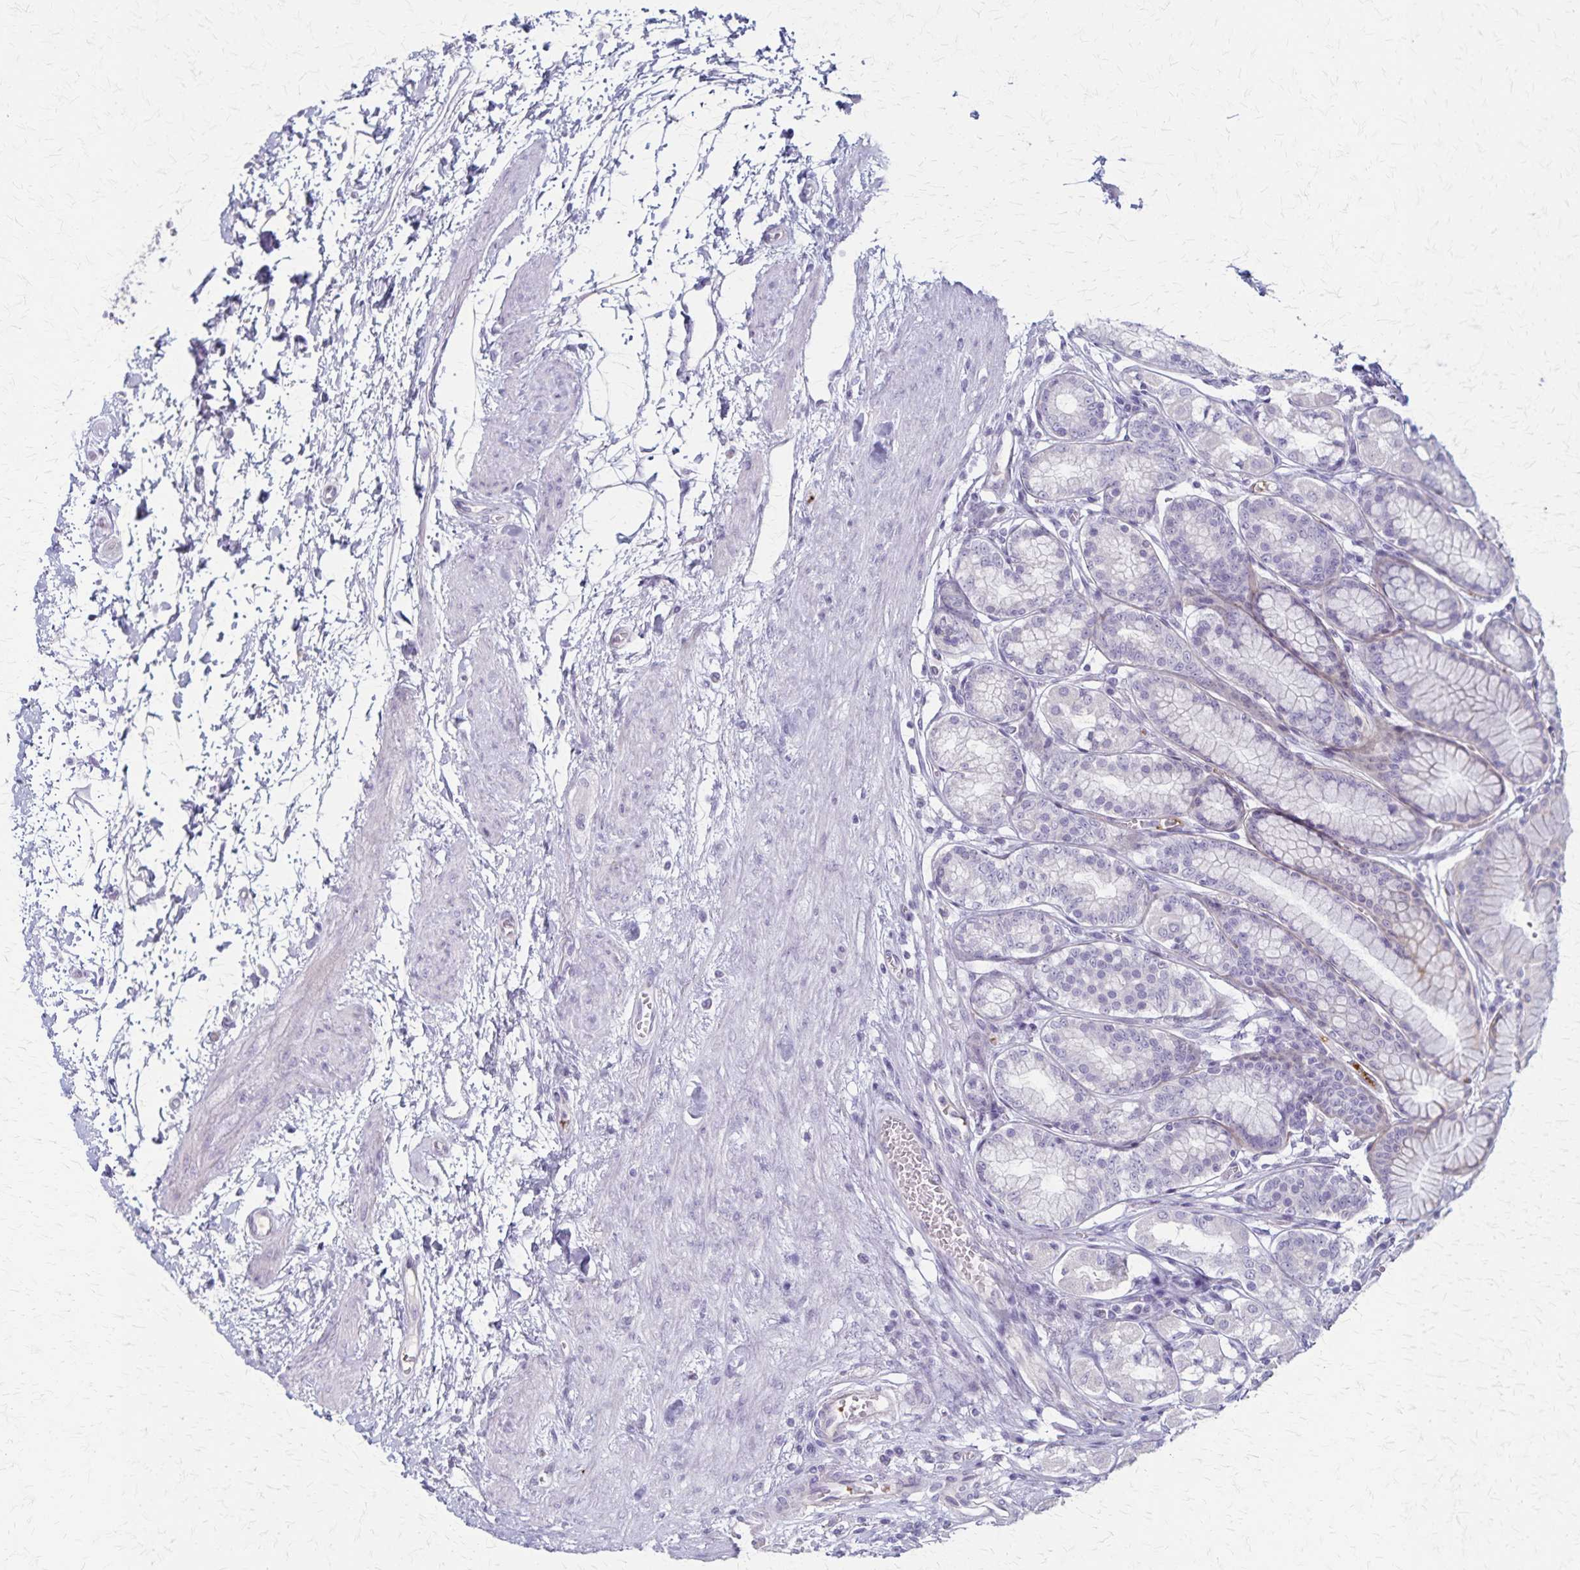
{"staining": {"intensity": "negative", "quantity": "none", "location": "none"}, "tissue": "stomach", "cell_type": "Glandular cells", "image_type": "normal", "snomed": [{"axis": "morphology", "description": "Normal tissue, NOS"}, {"axis": "topography", "description": "Stomach"}, {"axis": "topography", "description": "Stomach, lower"}], "caption": "IHC image of unremarkable stomach stained for a protein (brown), which reveals no staining in glandular cells.", "gene": "RASL10B", "patient": {"sex": "male", "age": 76}}